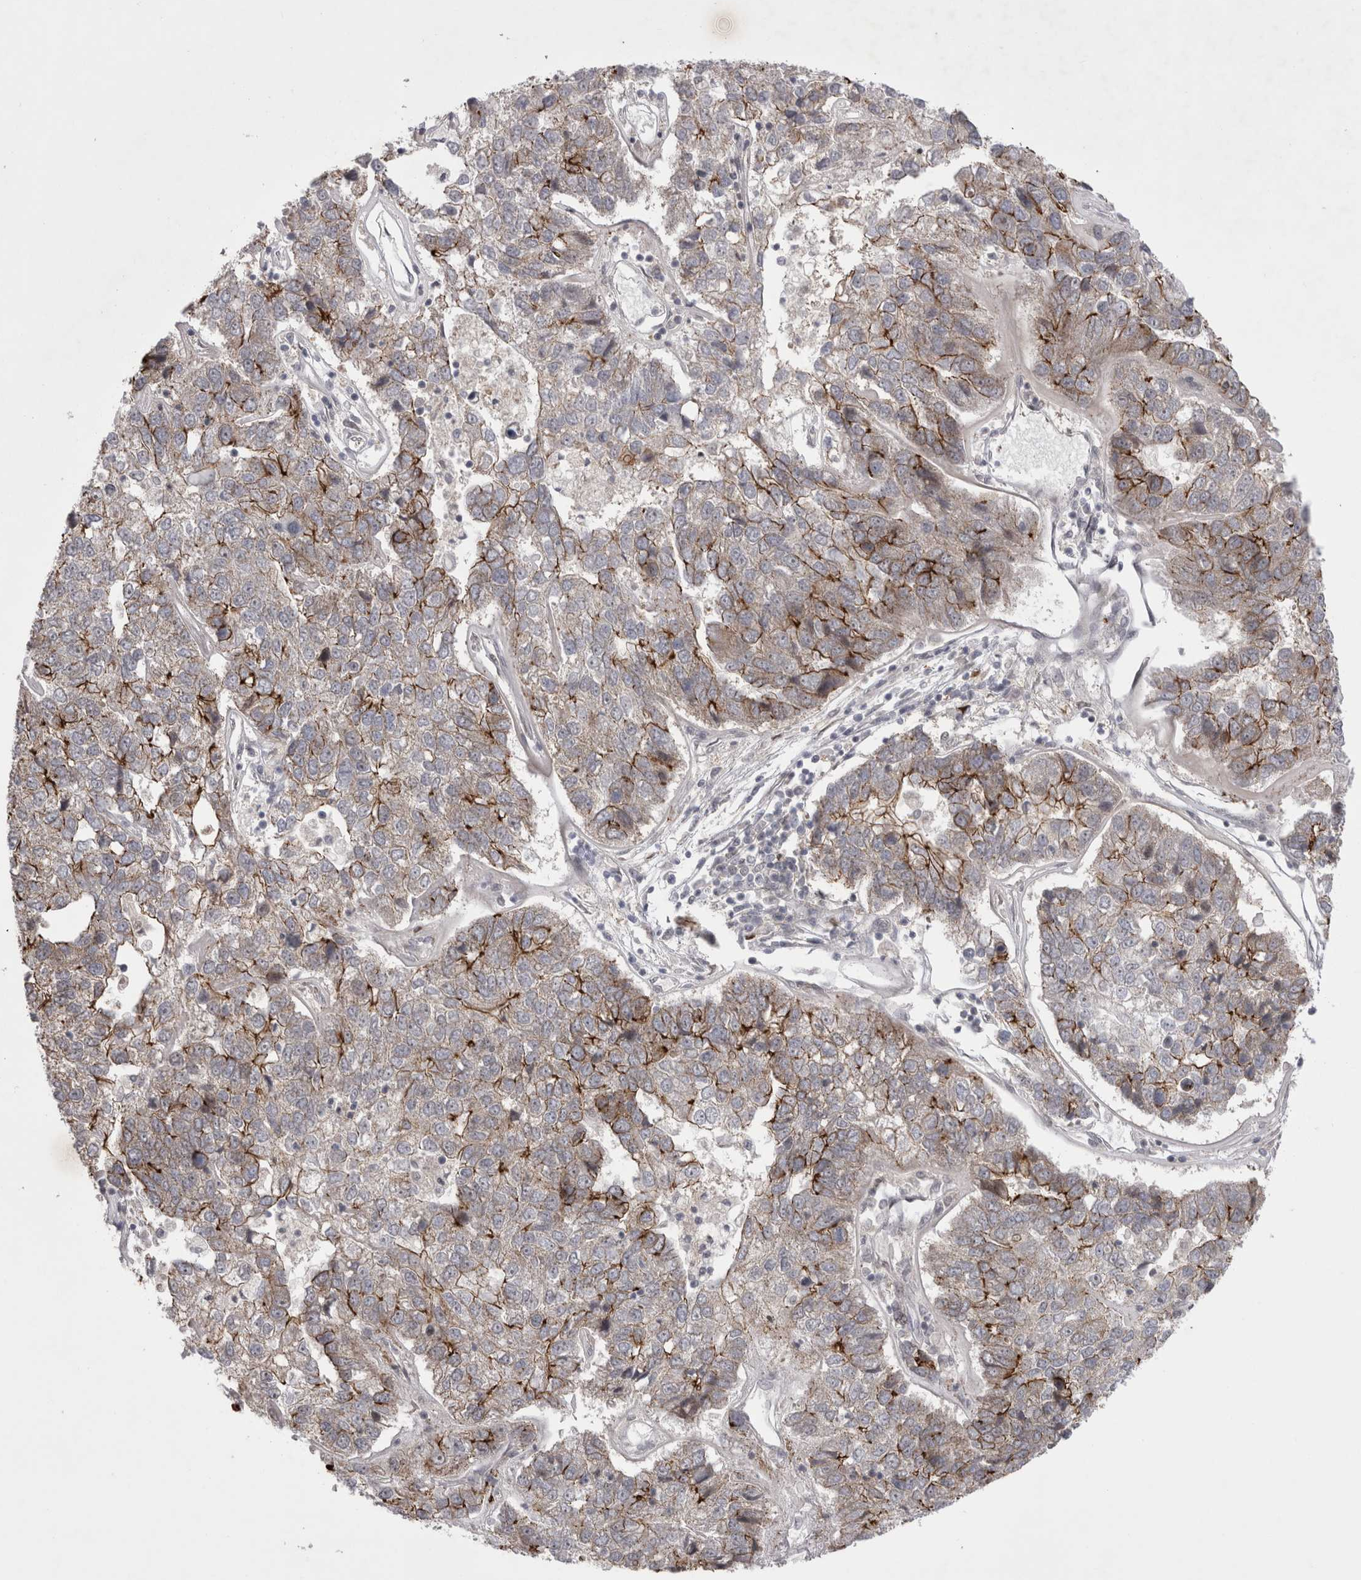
{"staining": {"intensity": "moderate", "quantity": "25%-75%", "location": "cytoplasmic/membranous"}, "tissue": "pancreatic cancer", "cell_type": "Tumor cells", "image_type": "cancer", "snomed": [{"axis": "morphology", "description": "Adenocarcinoma, NOS"}, {"axis": "topography", "description": "Pancreas"}], "caption": "Pancreatic adenocarcinoma stained for a protein shows moderate cytoplasmic/membranous positivity in tumor cells. The staining was performed using DAB (3,3'-diaminobenzidine), with brown indicating positive protein expression. Nuclei are stained blue with hematoxylin.", "gene": "NENF", "patient": {"sex": "female", "age": 61}}